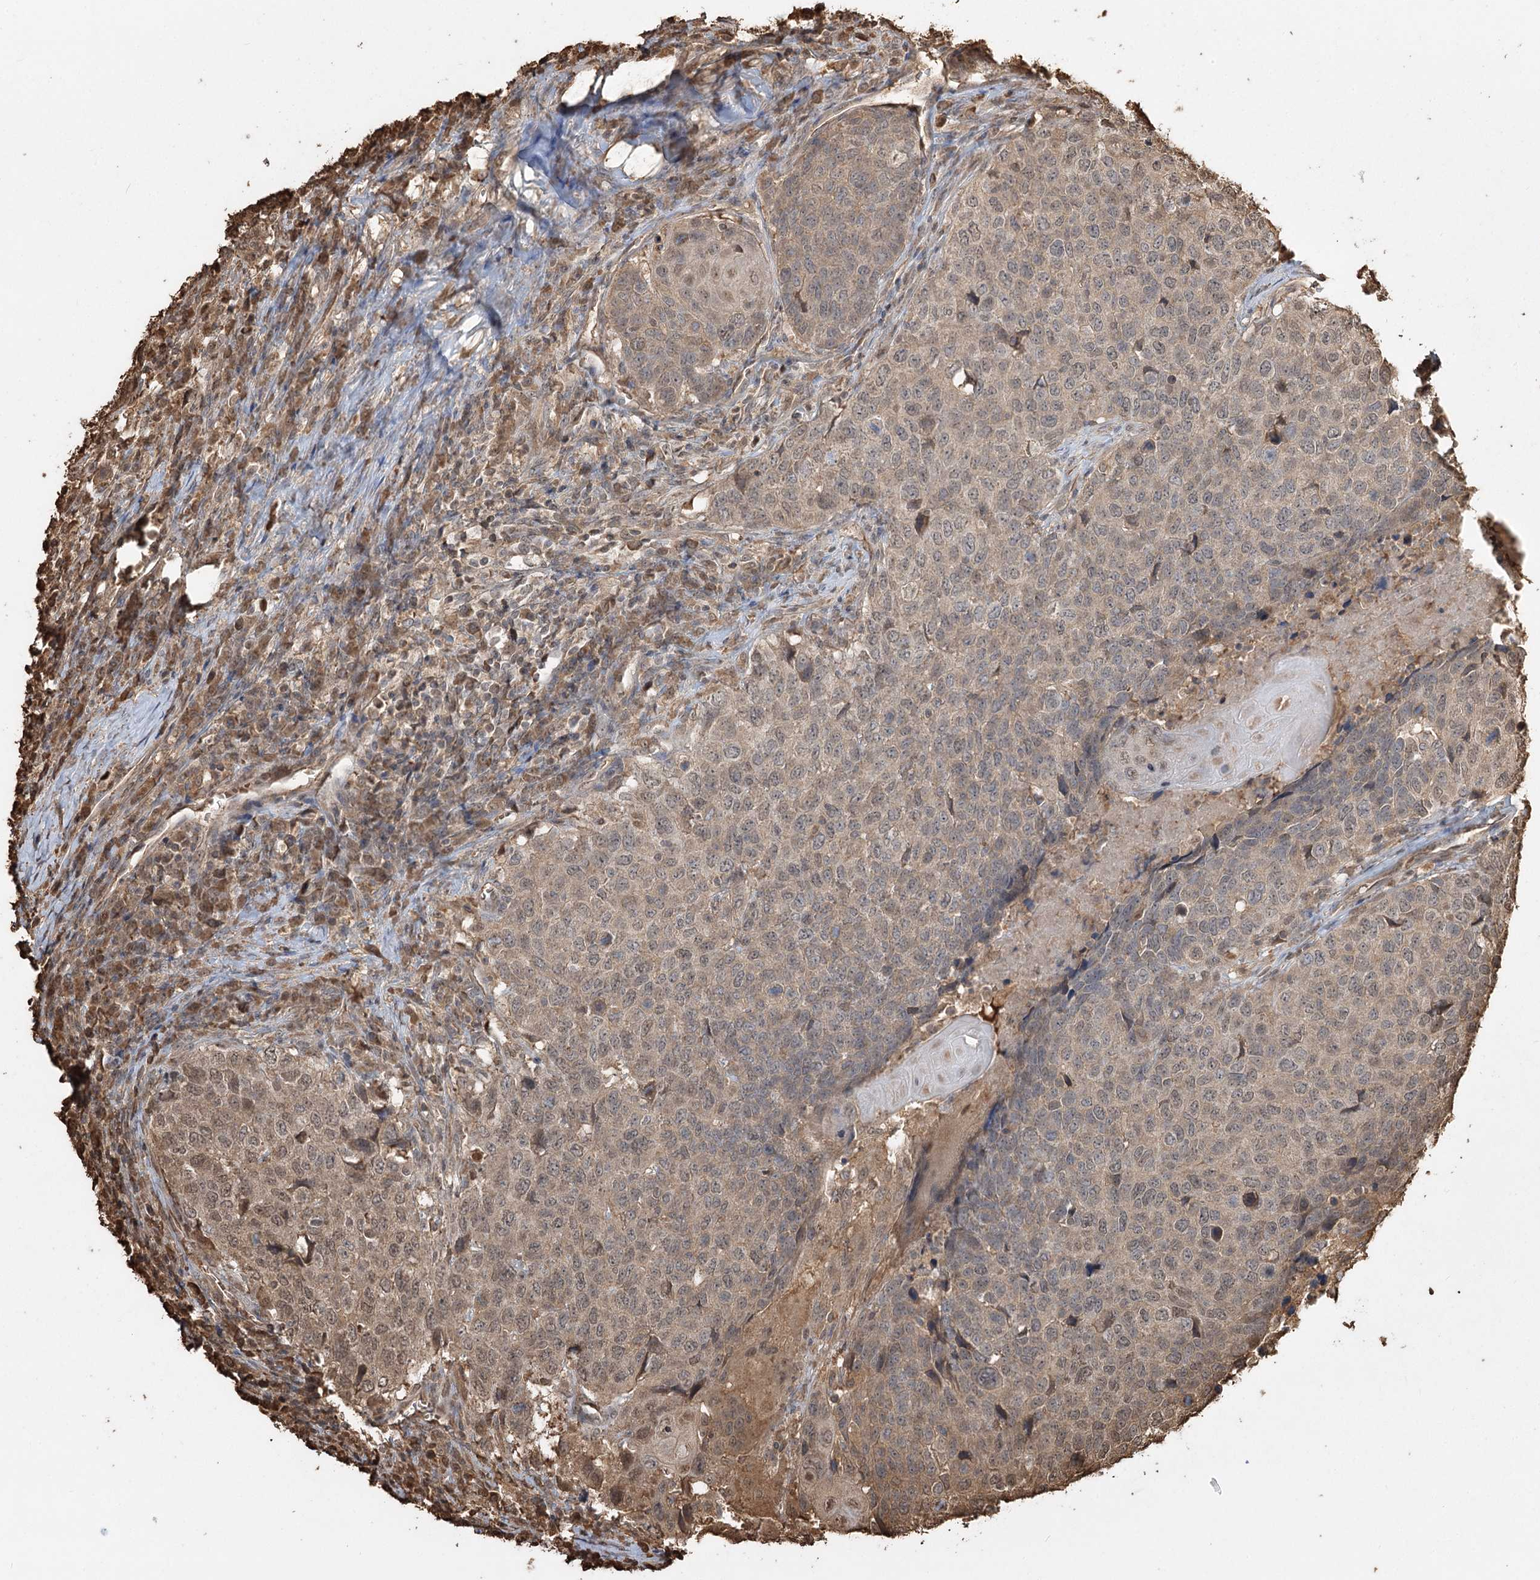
{"staining": {"intensity": "weak", "quantity": "25%-75%", "location": "cytoplasmic/membranous,nuclear"}, "tissue": "head and neck cancer", "cell_type": "Tumor cells", "image_type": "cancer", "snomed": [{"axis": "morphology", "description": "Squamous cell carcinoma, NOS"}, {"axis": "topography", "description": "Head-Neck"}], "caption": "Brown immunohistochemical staining in squamous cell carcinoma (head and neck) exhibits weak cytoplasmic/membranous and nuclear positivity in approximately 25%-75% of tumor cells.", "gene": "PLCH1", "patient": {"sex": "male", "age": 66}}